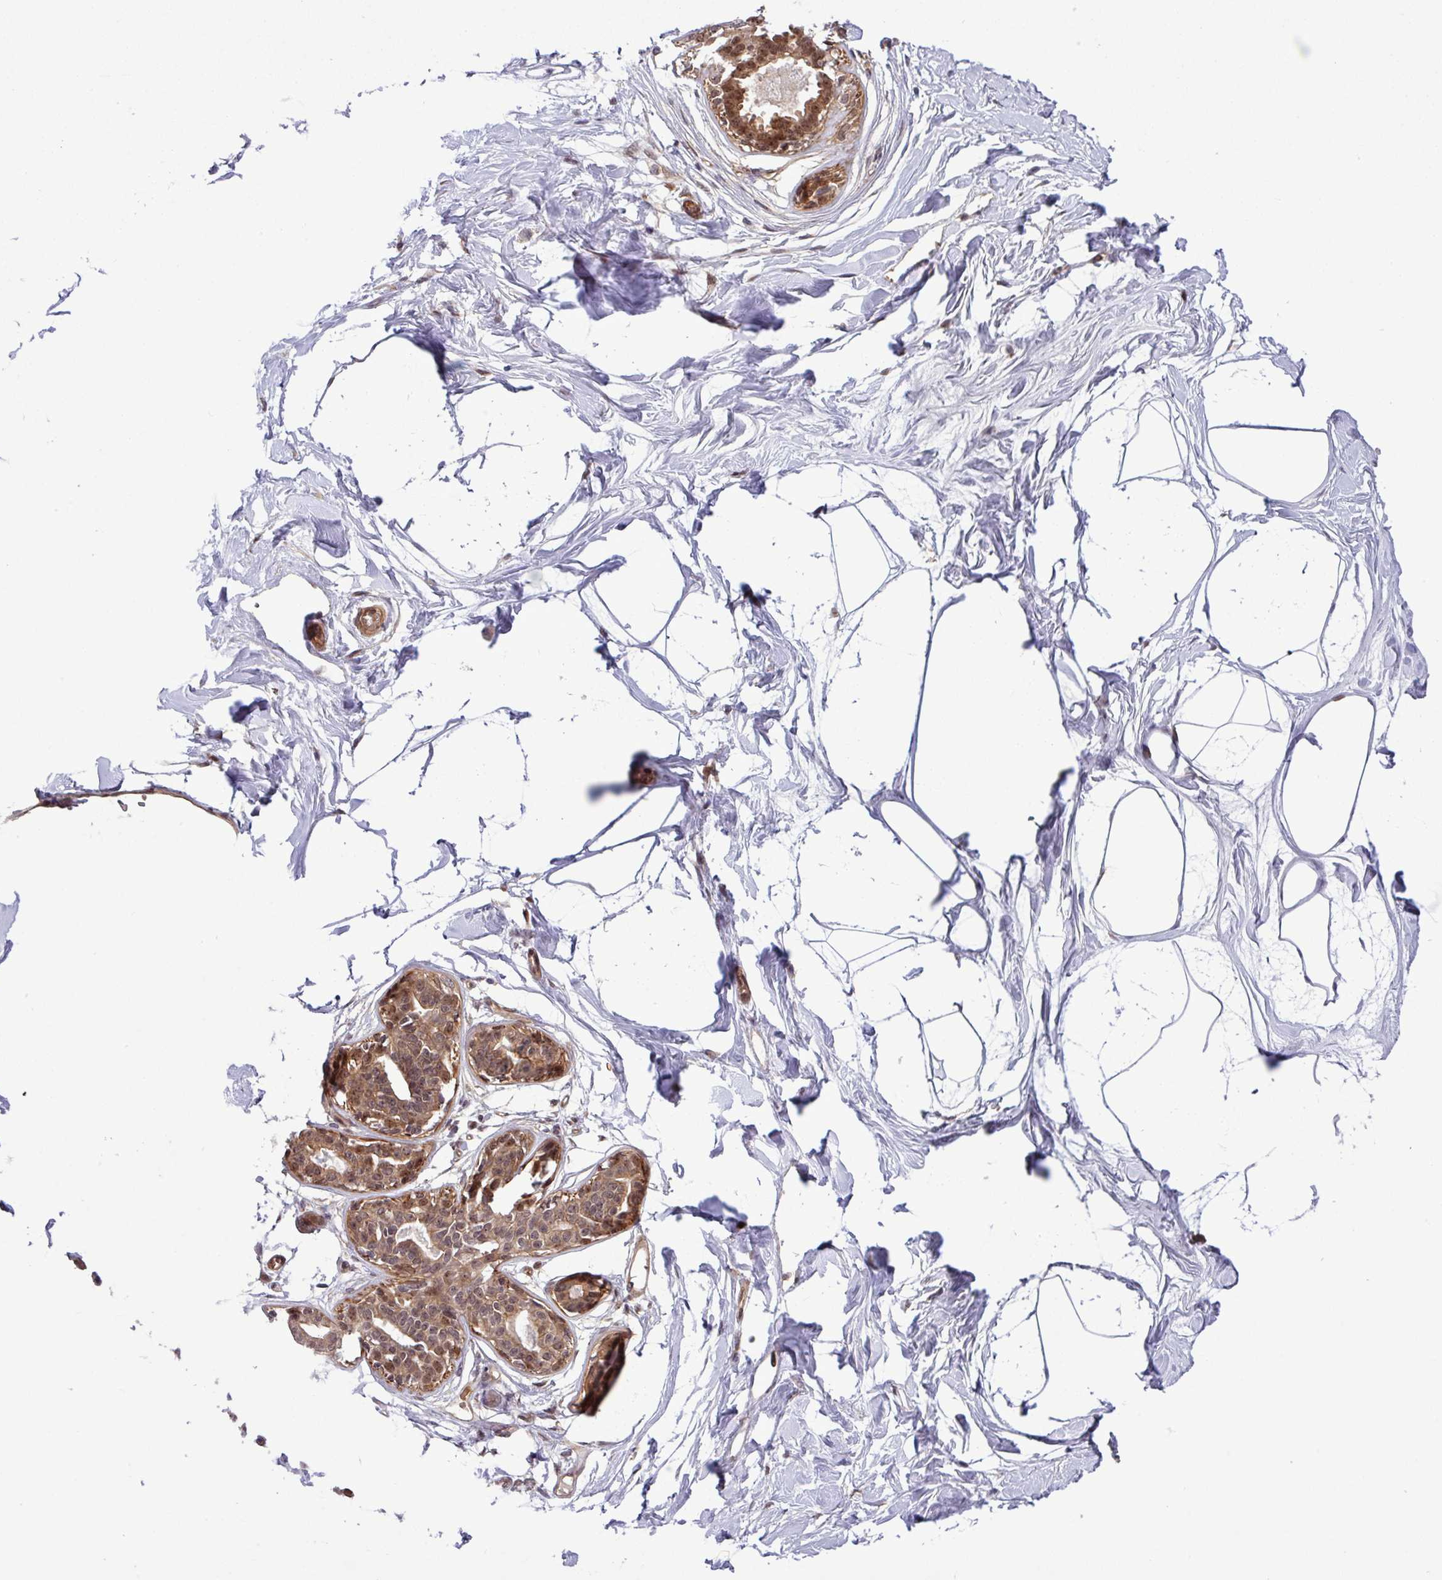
{"staining": {"intensity": "negative", "quantity": "none", "location": "none"}, "tissue": "breast", "cell_type": "Adipocytes", "image_type": "normal", "snomed": [{"axis": "morphology", "description": "Normal tissue, NOS"}, {"axis": "topography", "description": "Breast"}], "caption": "This is an immunohistochemistry (IHC) photomicrograph of benign breast. There is no positivity in adipocytes.", "gene": "C7orf50", "patient": {"sex": "female", "age": 45}}